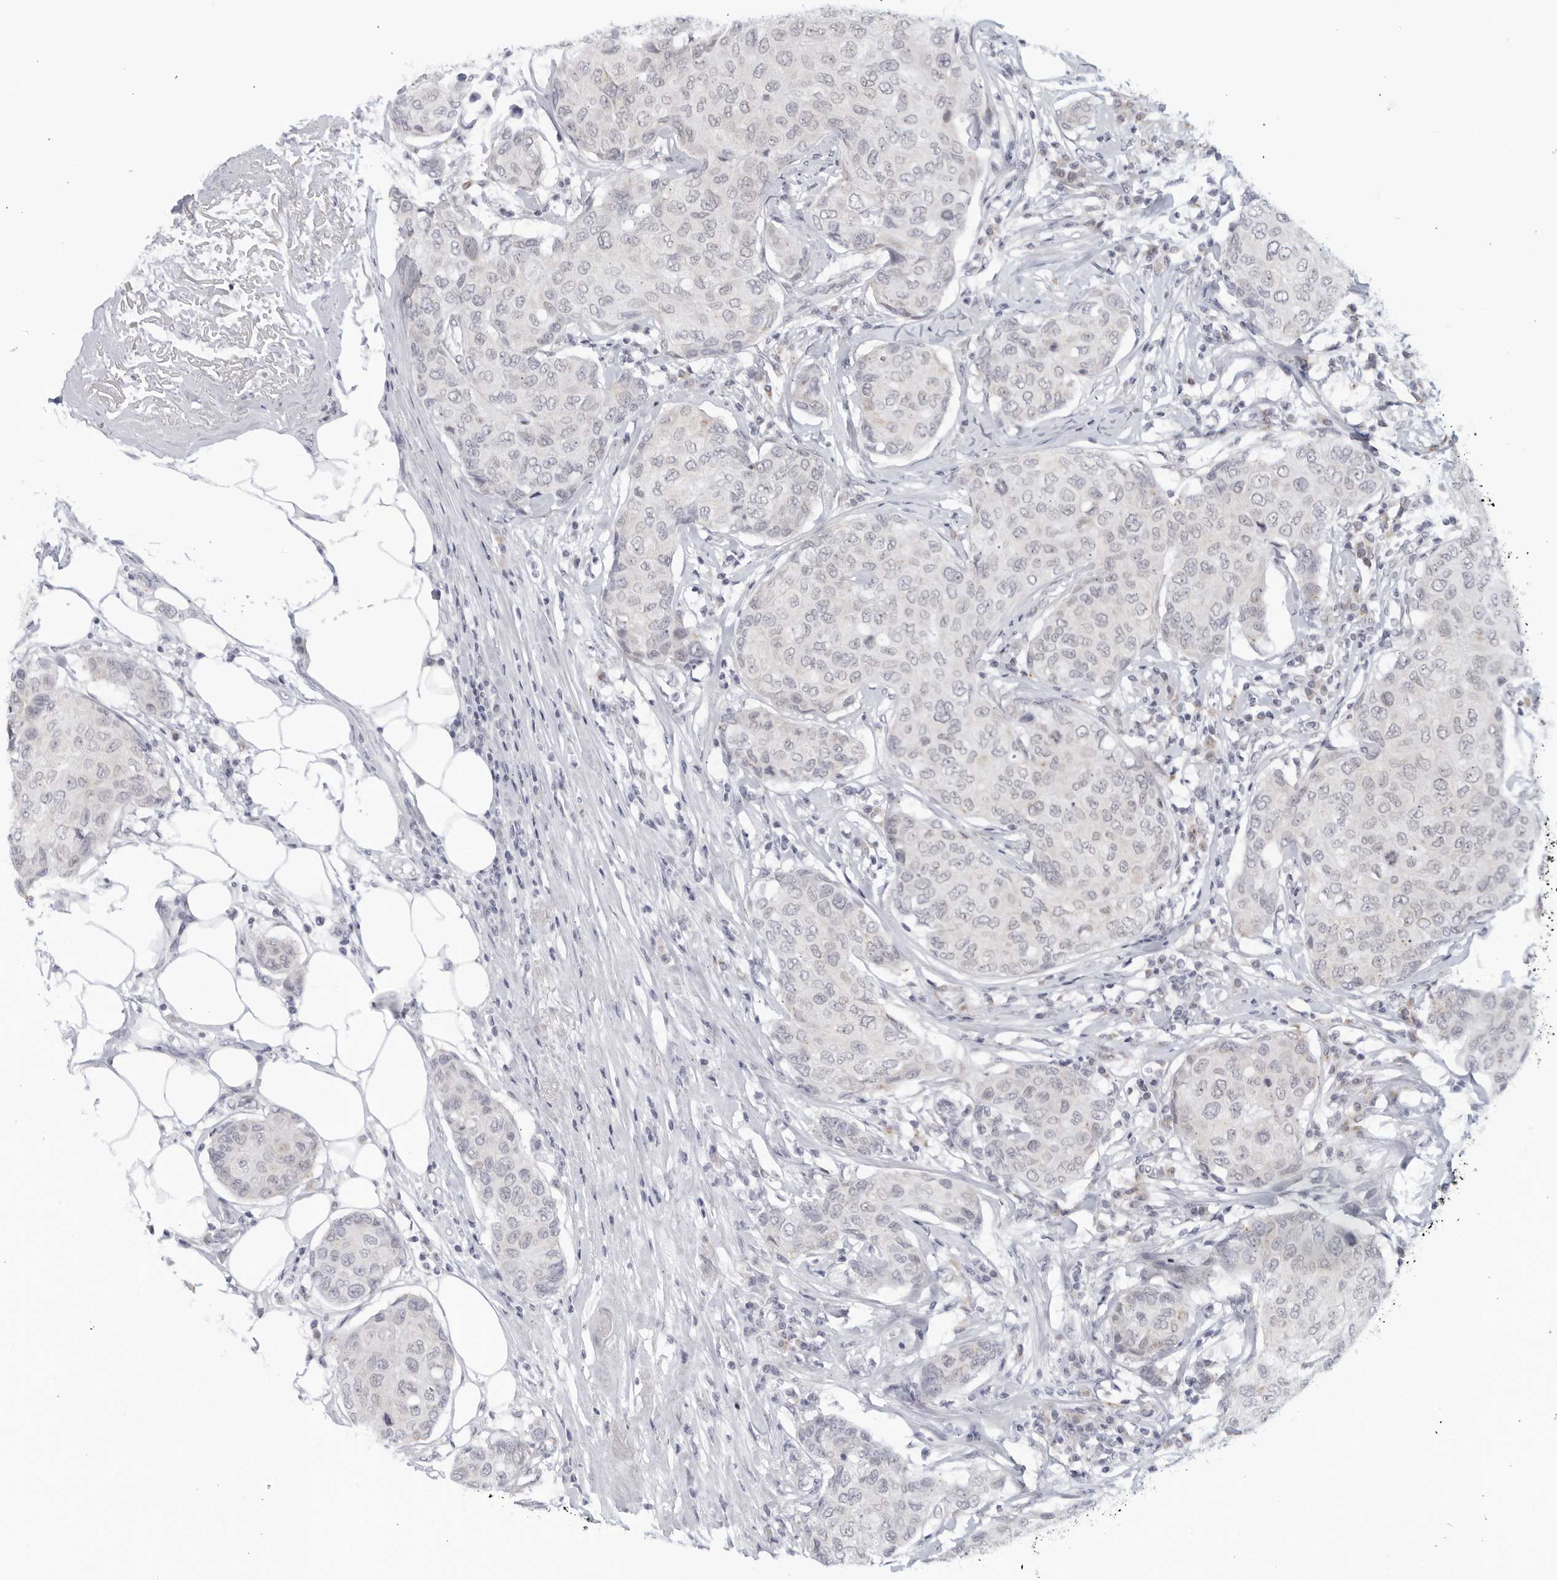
{"staining": {"intensity": "negative", "quantity": "none", "location": "none"}, "tissue": "breast cancer", "cell_type": "Tumor cells", "image_type": "cancer", "snomed": [{"axis": "morphology", "description": "Duct carcinoma"}, {"axis": "topography", "description": "Breast"}], "caption": "Immunohistochemical staining of intraductal carcinoma (breast) shows no significant staining in tumor cells.", "gene": "WDTC1", "patient": {"sex": "female", "age": 80}}